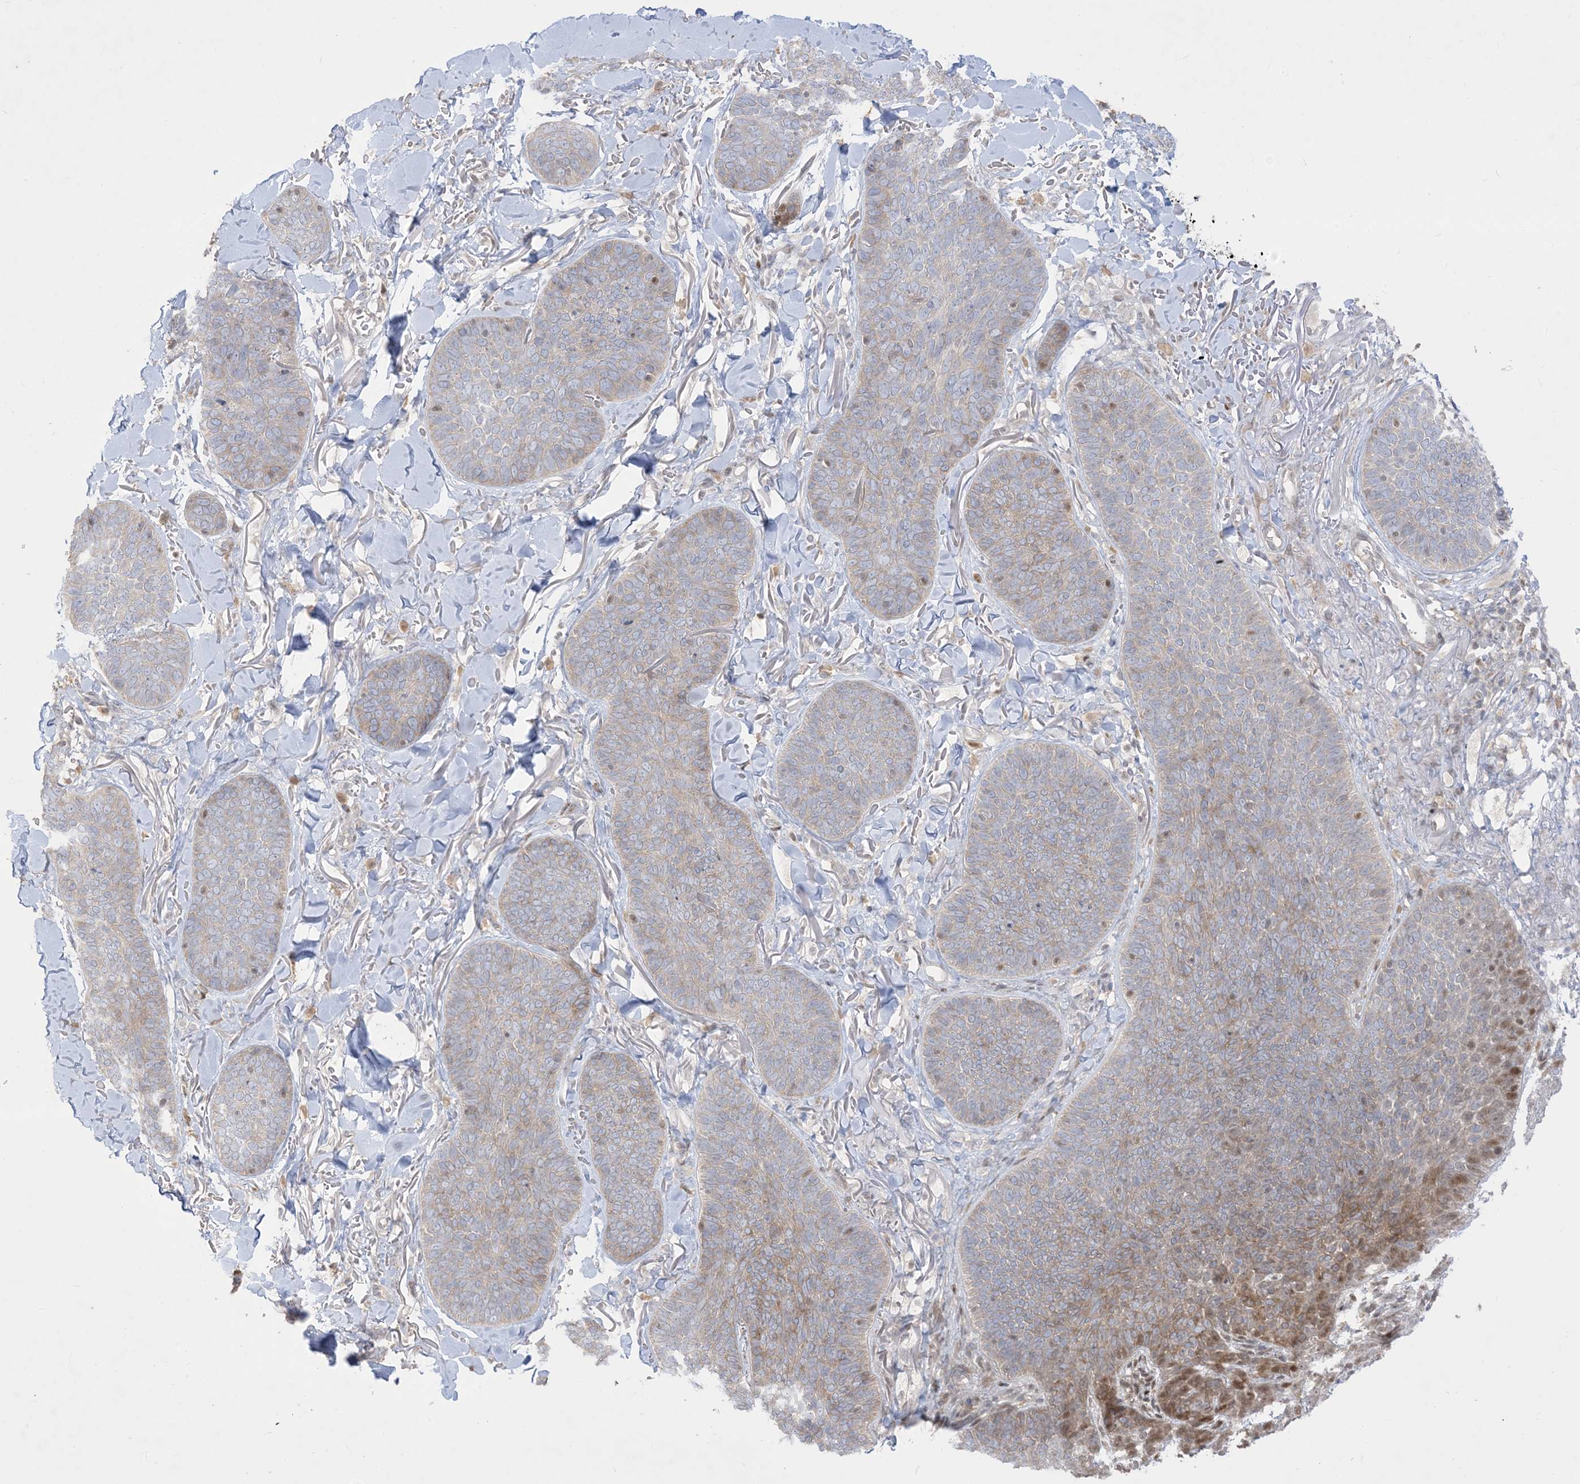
{"staining": {"intensity": "weak", "quantity": "<25%", "location": "cytoplasmic/membranous"}, "tissue": "skin cancer", "cell_type": "Tumor cells", "image_type": "cancer", "snomed": [{"axis": "morphology", "description": "Basal cell carcinoma"}, {"axis": "topography", "description": "Skin"}], "caption": "Basal cell carcinoma (skin) stained for a protein using immunohistochemistry reveals no expression tumor cells.", "gene": "BHLHE40", "patient": {"sex": "male", "age": 85}}